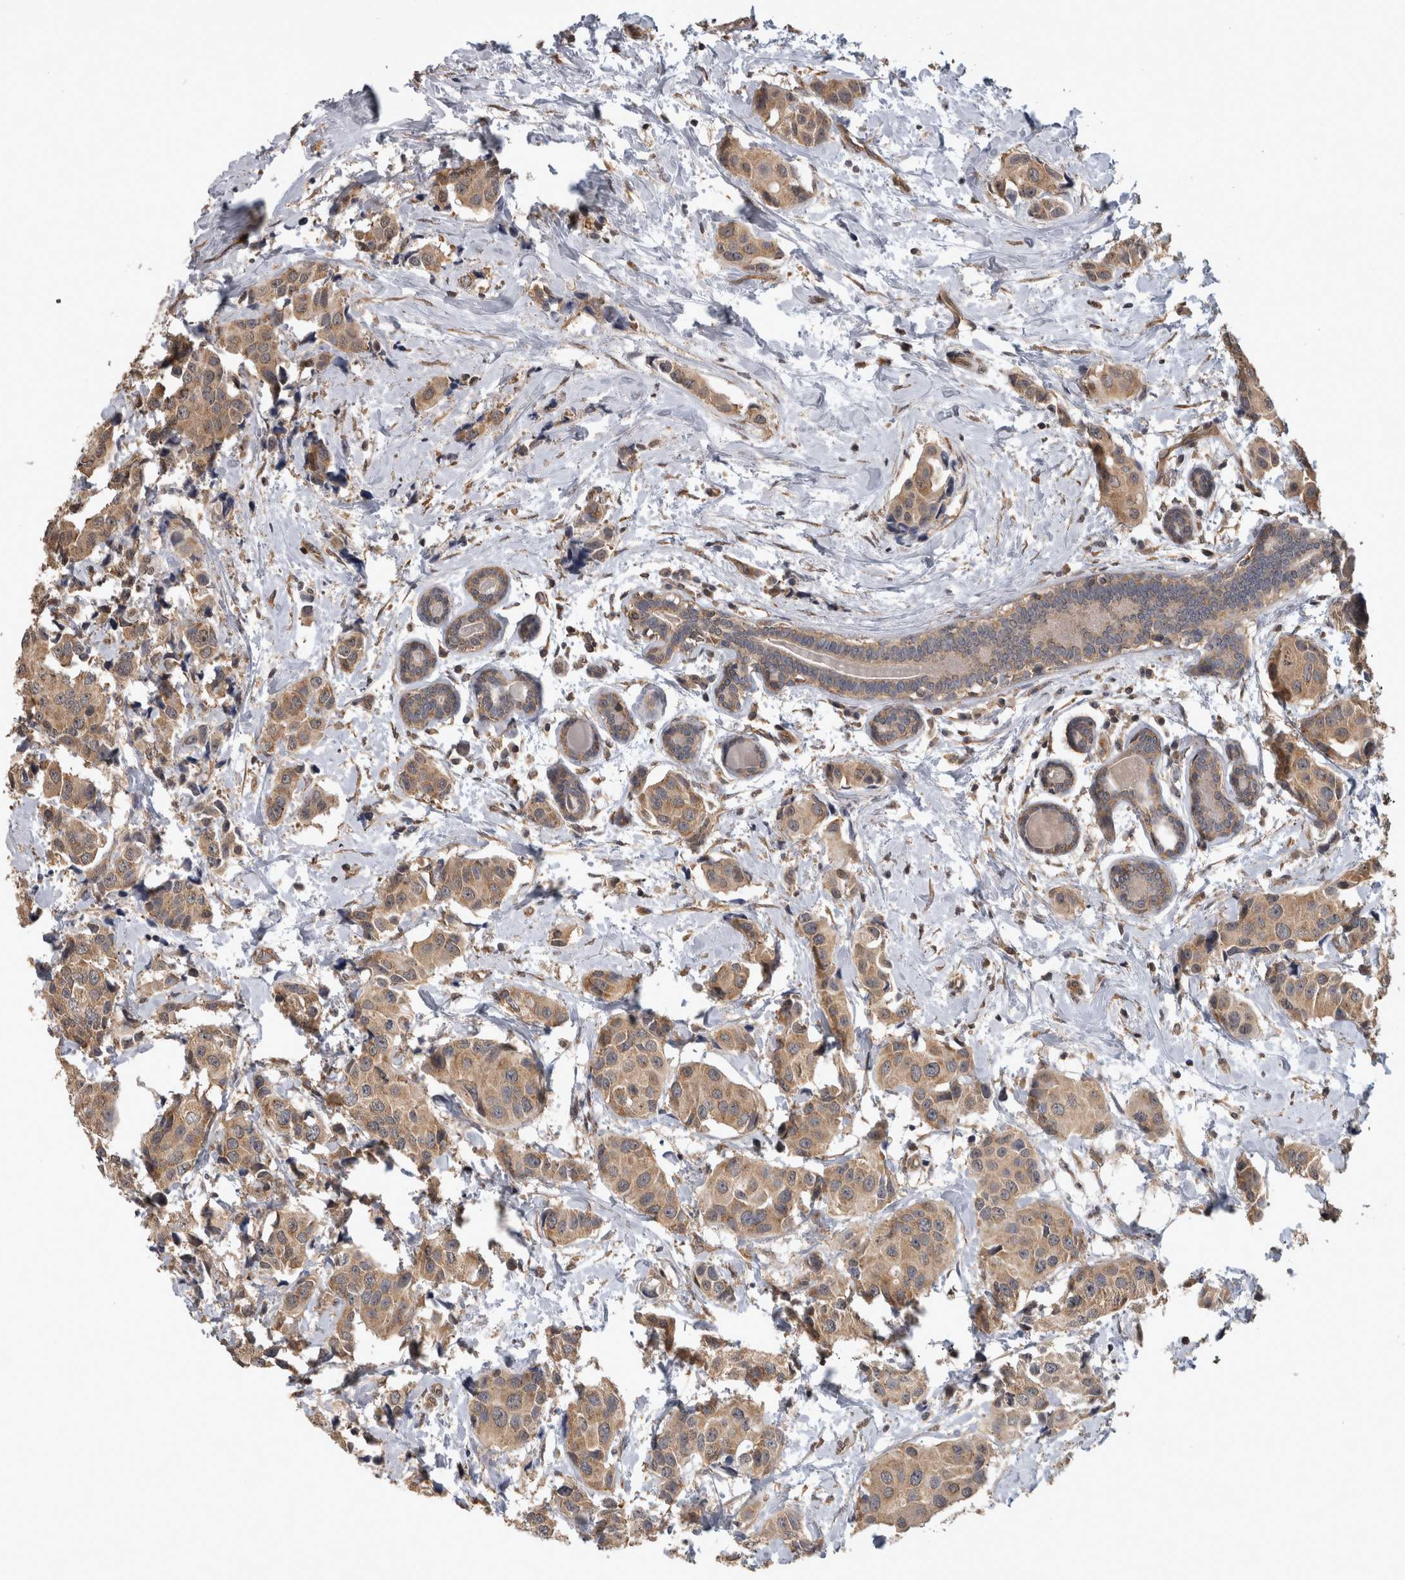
{"staining": {"intensity": "moderate", "quantity": ">75%", "location": "cytoplasmic/membranous"}, "tissue": "breast cancer", "cell_type": "Tumor cells", "image_type": "cancer", "snomed": [{"axis": "morphology", "description": "Normal tissue, NOS"}, {"axis": "morphology", "description": "Duct carcinoma"}, {"axis": "topography", "description": "Breast"}], "caption": "Immunohistochemical staining of human infiltrating ductal carcinoma (breast) displays medium levels of moderate cytoplasmic/membranous positivity in approximately >75% of tumor cells. The staining was performed using DAB to visualize the protein expression in brown, while the nuclei were stained in blue with hematoxylin (Magnification: 20x).", "gene": "ATXN2", "patient": {"sex": "female", "age": 39}}